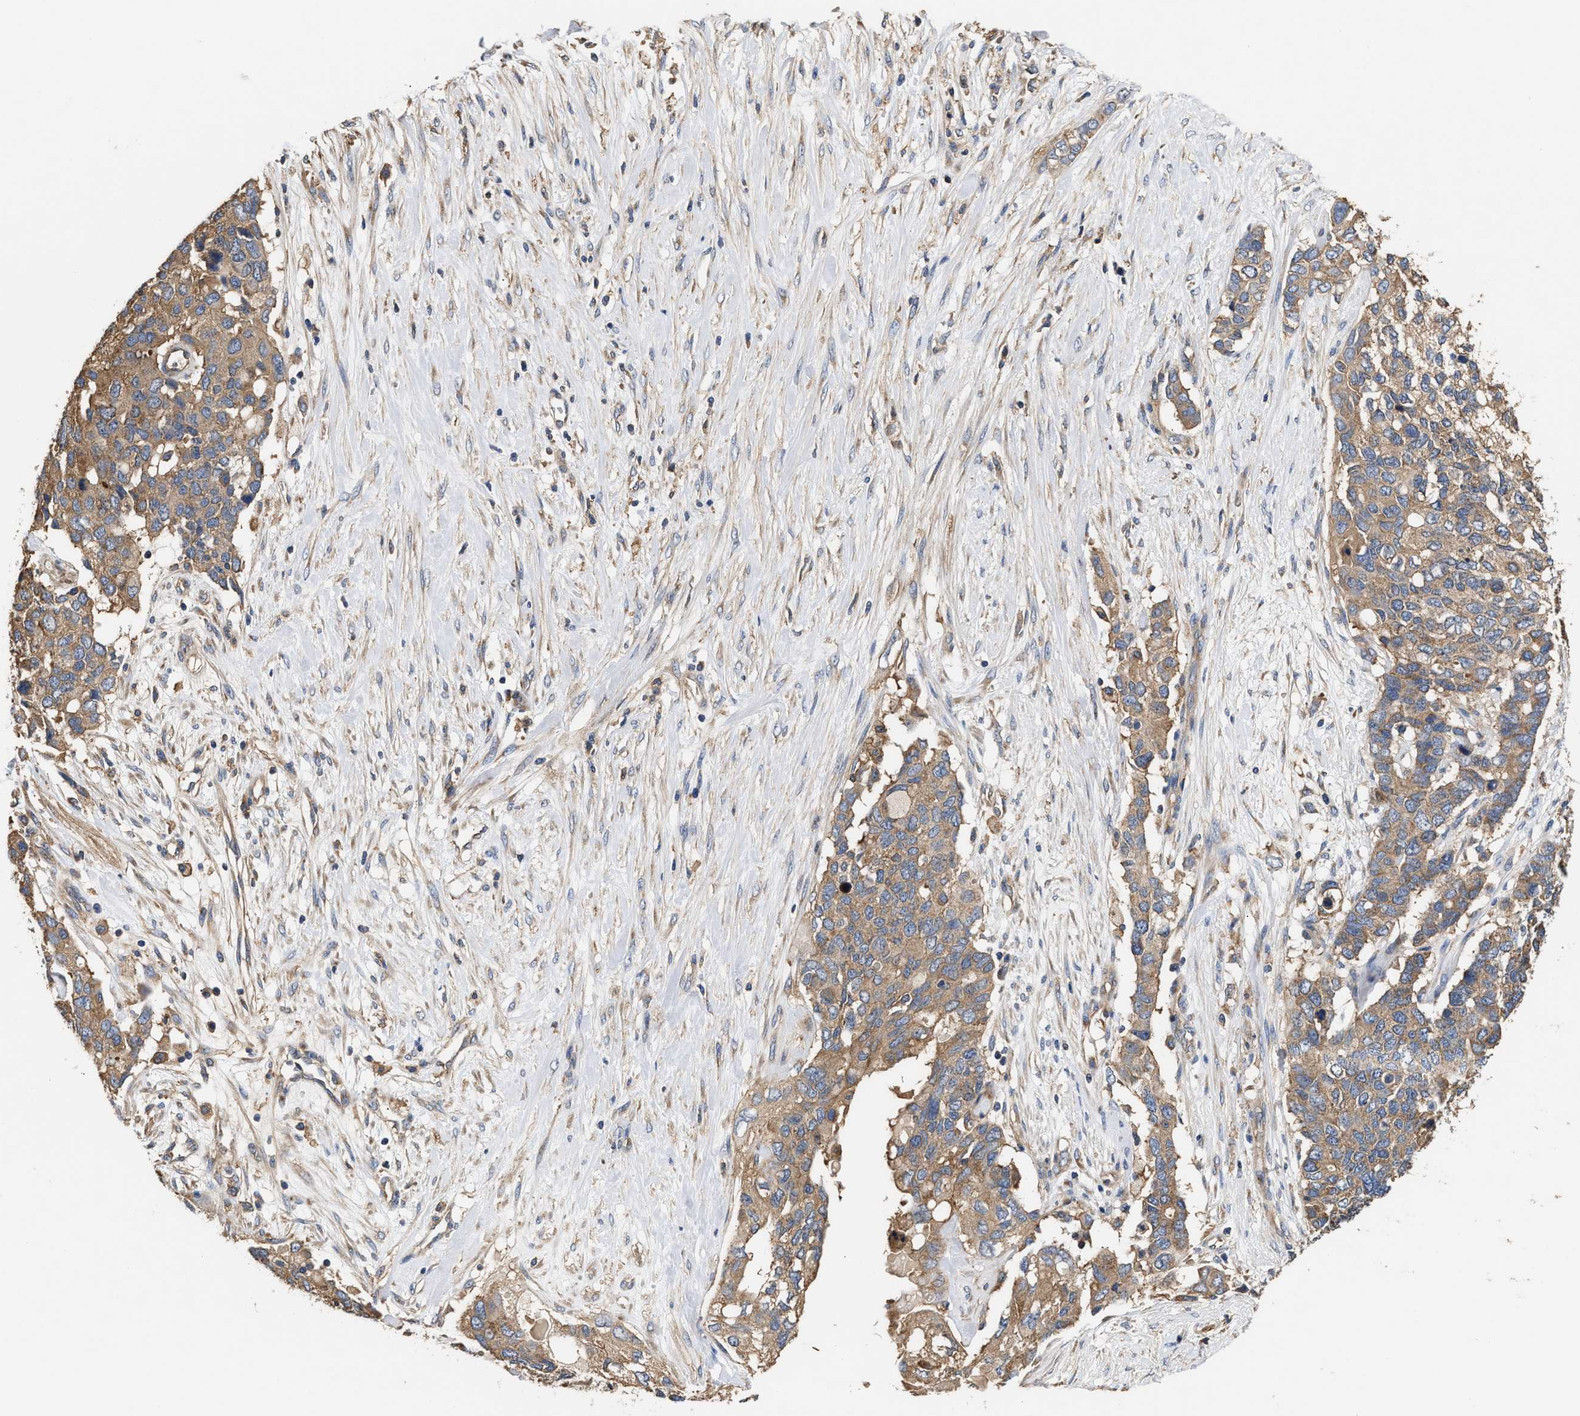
{"staining": {"intensity": "moderate", "quantity": ">75%", "location": "cytoplasmic/membranous"}, "tissue": "pancreatic cancer", "cell_type": "Tumor cells", "image_type": "cancer", "snomed": [{"axis": "morphology", "description": "Adenocarcinoma, NOS"}, {"axis": "topography", "description": "Pancreas"}], "caption": "Pancreatic cancer stained for a protein (brown) shows moderate cytoplasmic/membranous positive staining in about >75% of tumor cells.", "gene": "KLB", "patient": {"sex": "female", "age": 56}}